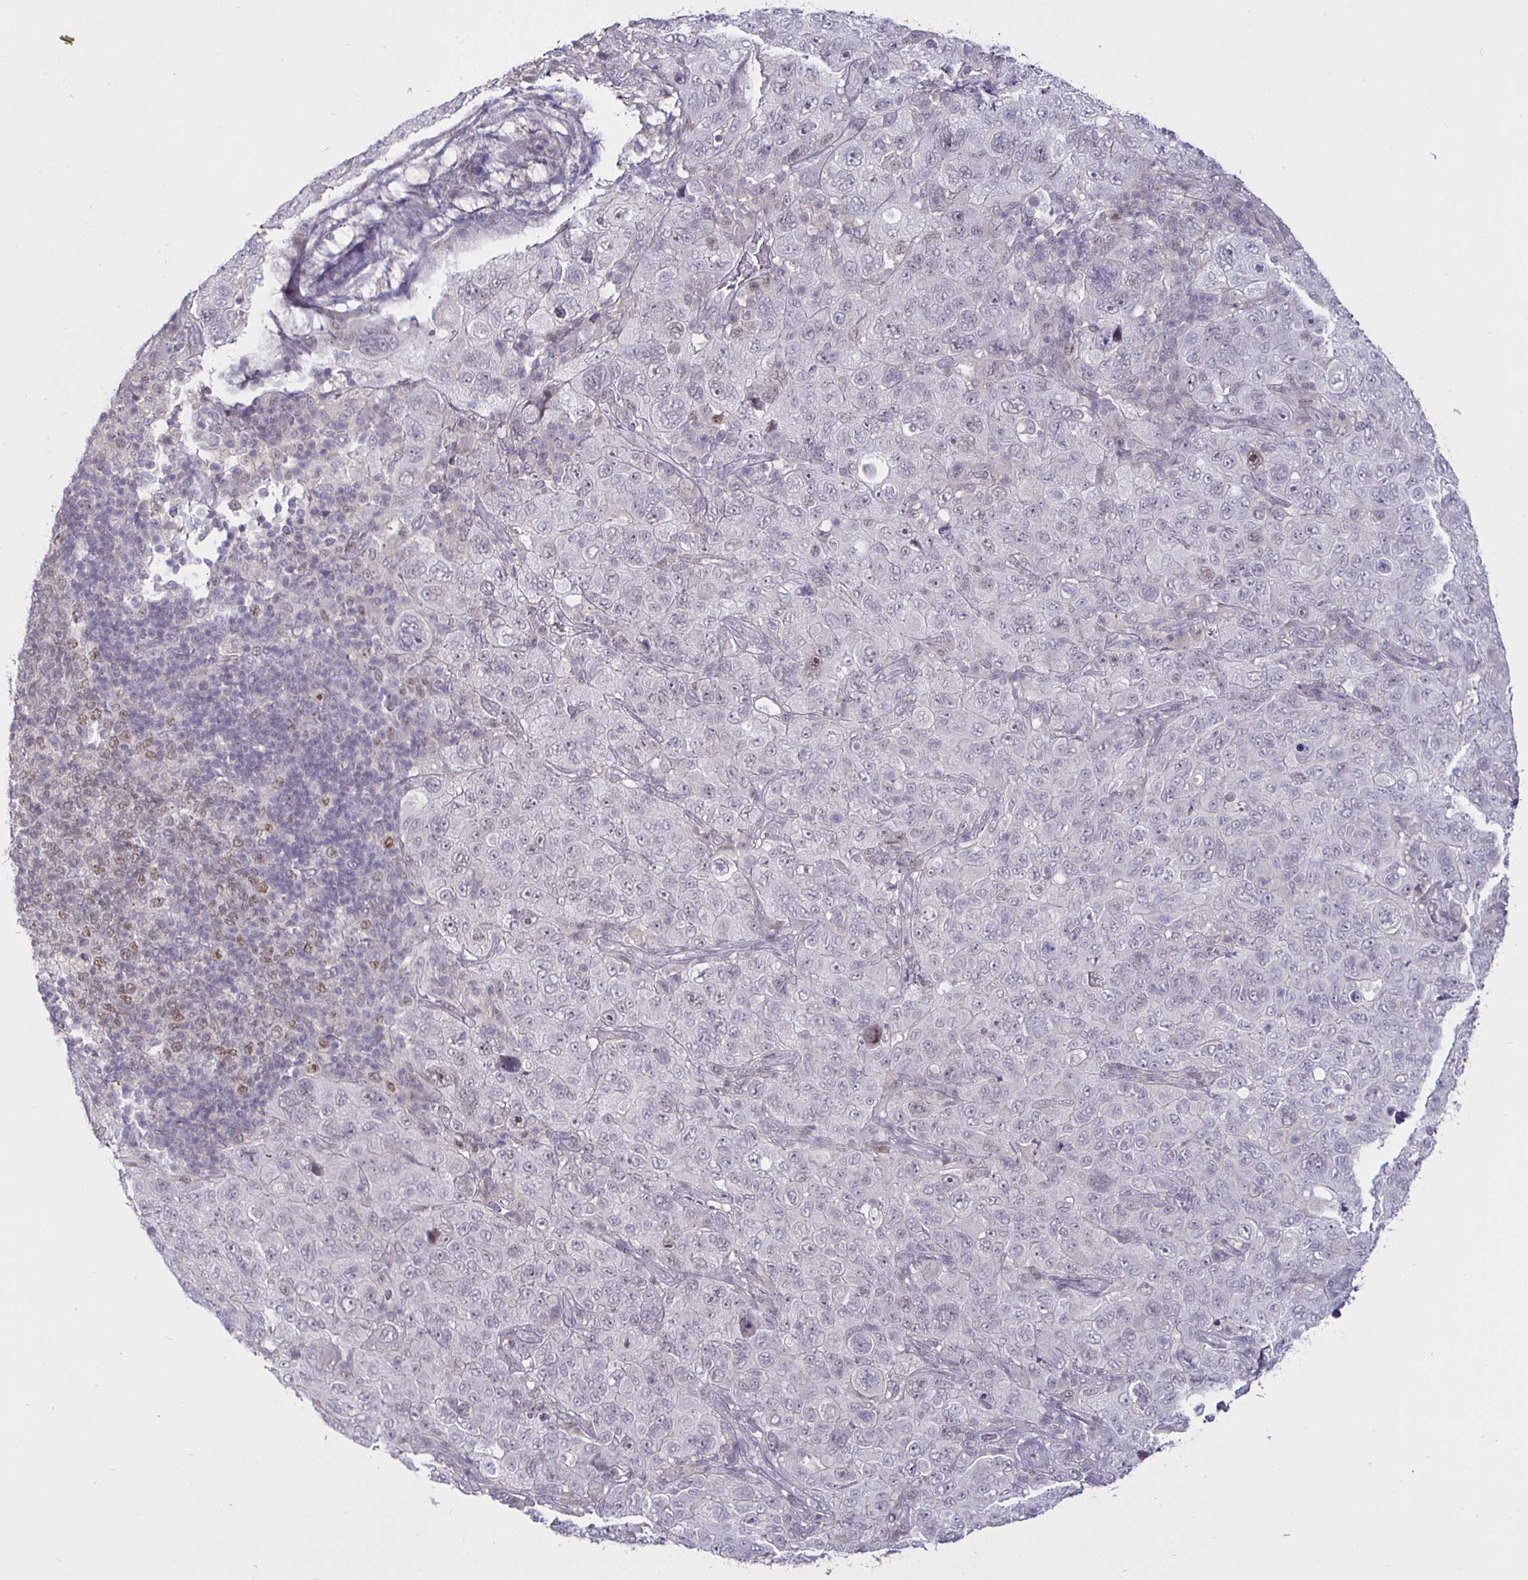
{"staining": {"intensity": "negative", "quantity": "none", "location": "none"}, "tissue": "pancreatic cancer", "cell_type": "Tumor cells", "image_type": "cancer", "snomed": [{"axis": "morphology", "description": "Adenocarcinoma, NOS"}, {"axis": "topography", "description": "Pancreas"}], "caption": "A micrograph of pancreatic adenocarcinoma stained for a protein shows no brown staining in tumor cells.", "gene": "MLH1", "patient": {"sex": "male", "age": 68}}